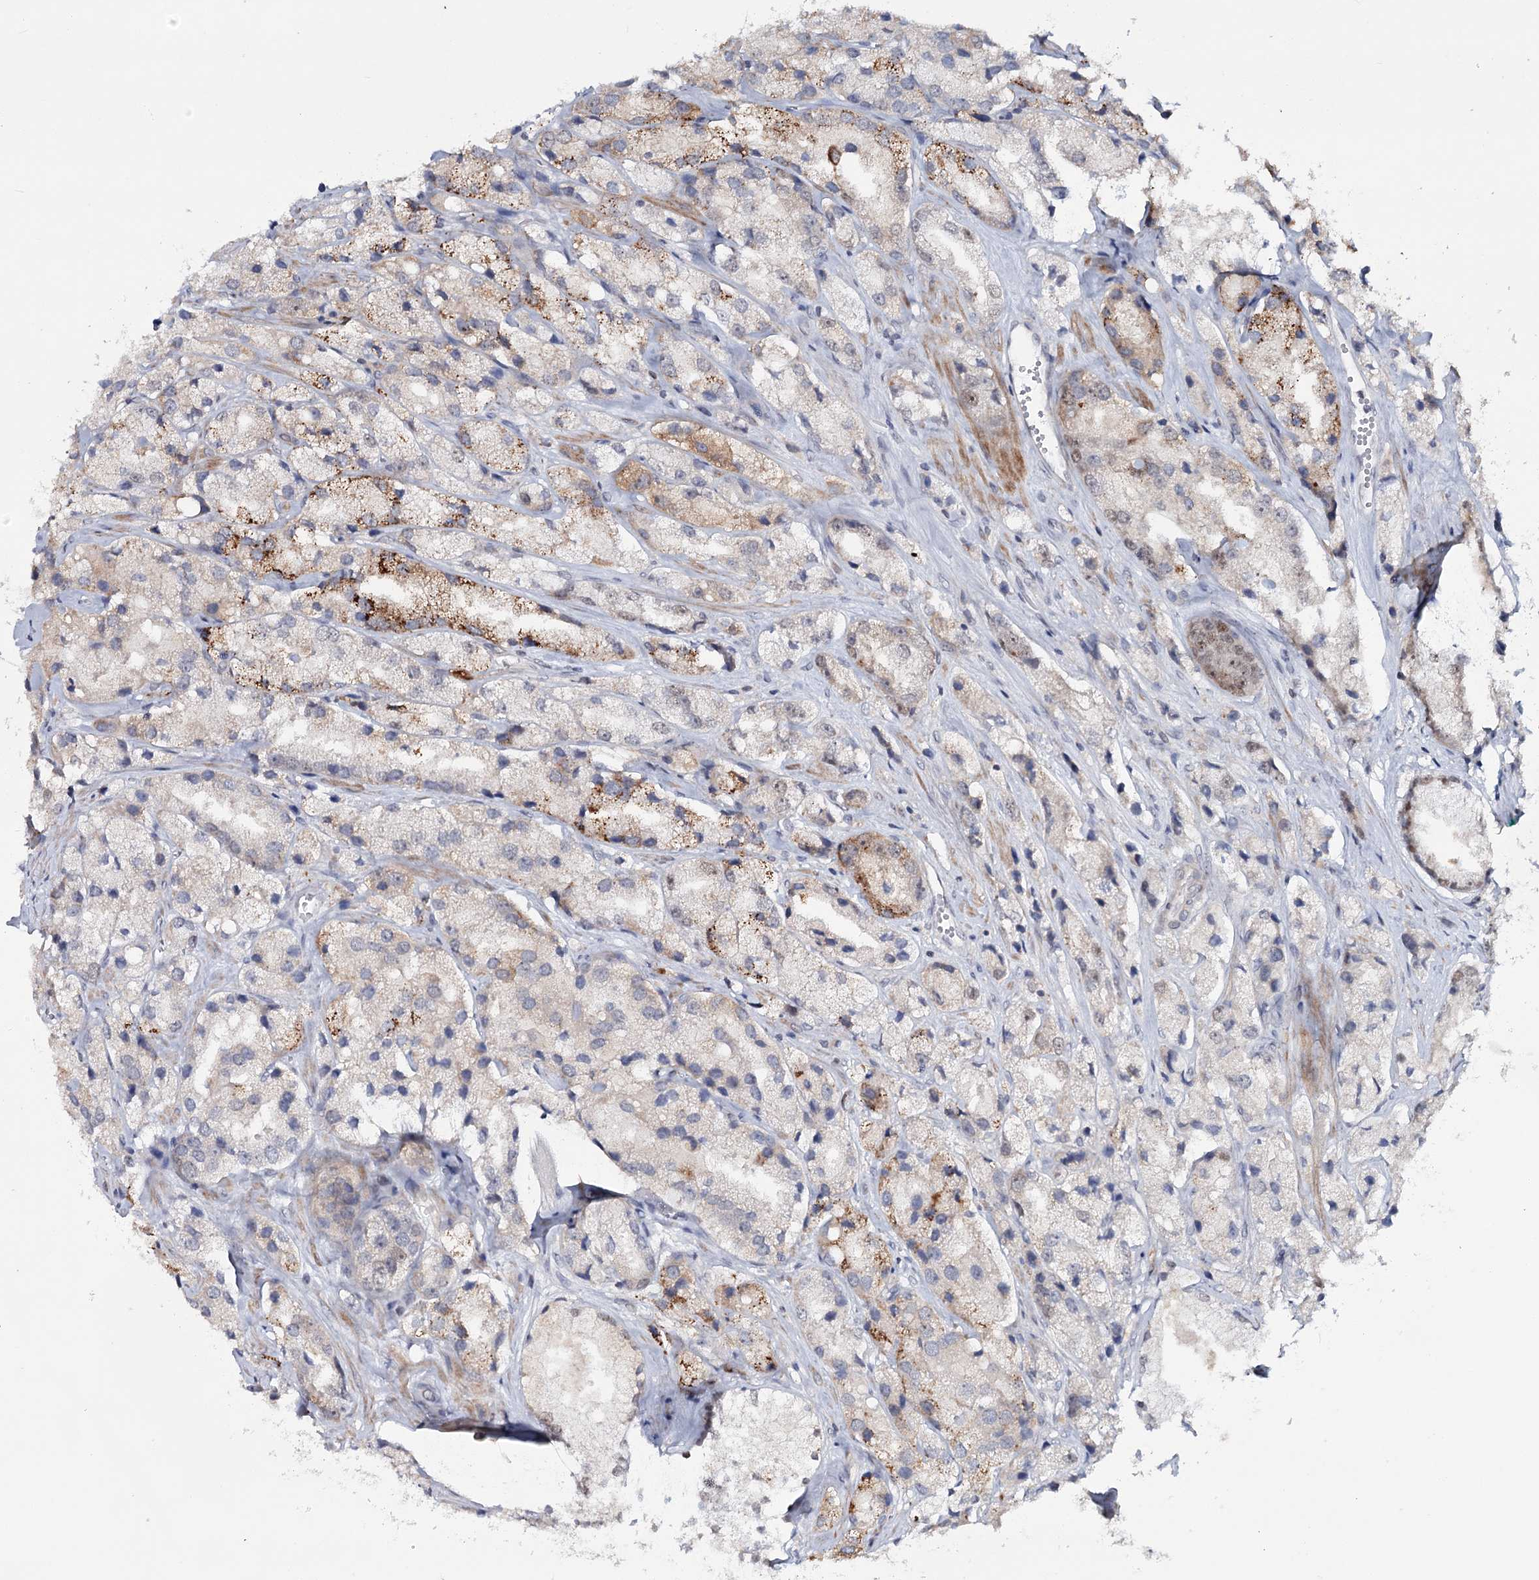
{"staining": {"intensity": "moderate", "quantity": "<25%", "location": "nuclear"}, "tissue": "prostate cancer", "cell_type": "Tumor cells", "image_type": "cancer", "snomed": [{"axis": "morphology", "description": "Adenocarcinoma, High grade"}, {"axis": "topography", "description": "Prostate"}], "caption": "About <25% of tumor cells in human prostate cancer display moderate nuclear protein positivity as visualized by brown immunohistochemical staining.", "gene": "ZC3H8", "patient": {"sex": "male", "age": 66}}